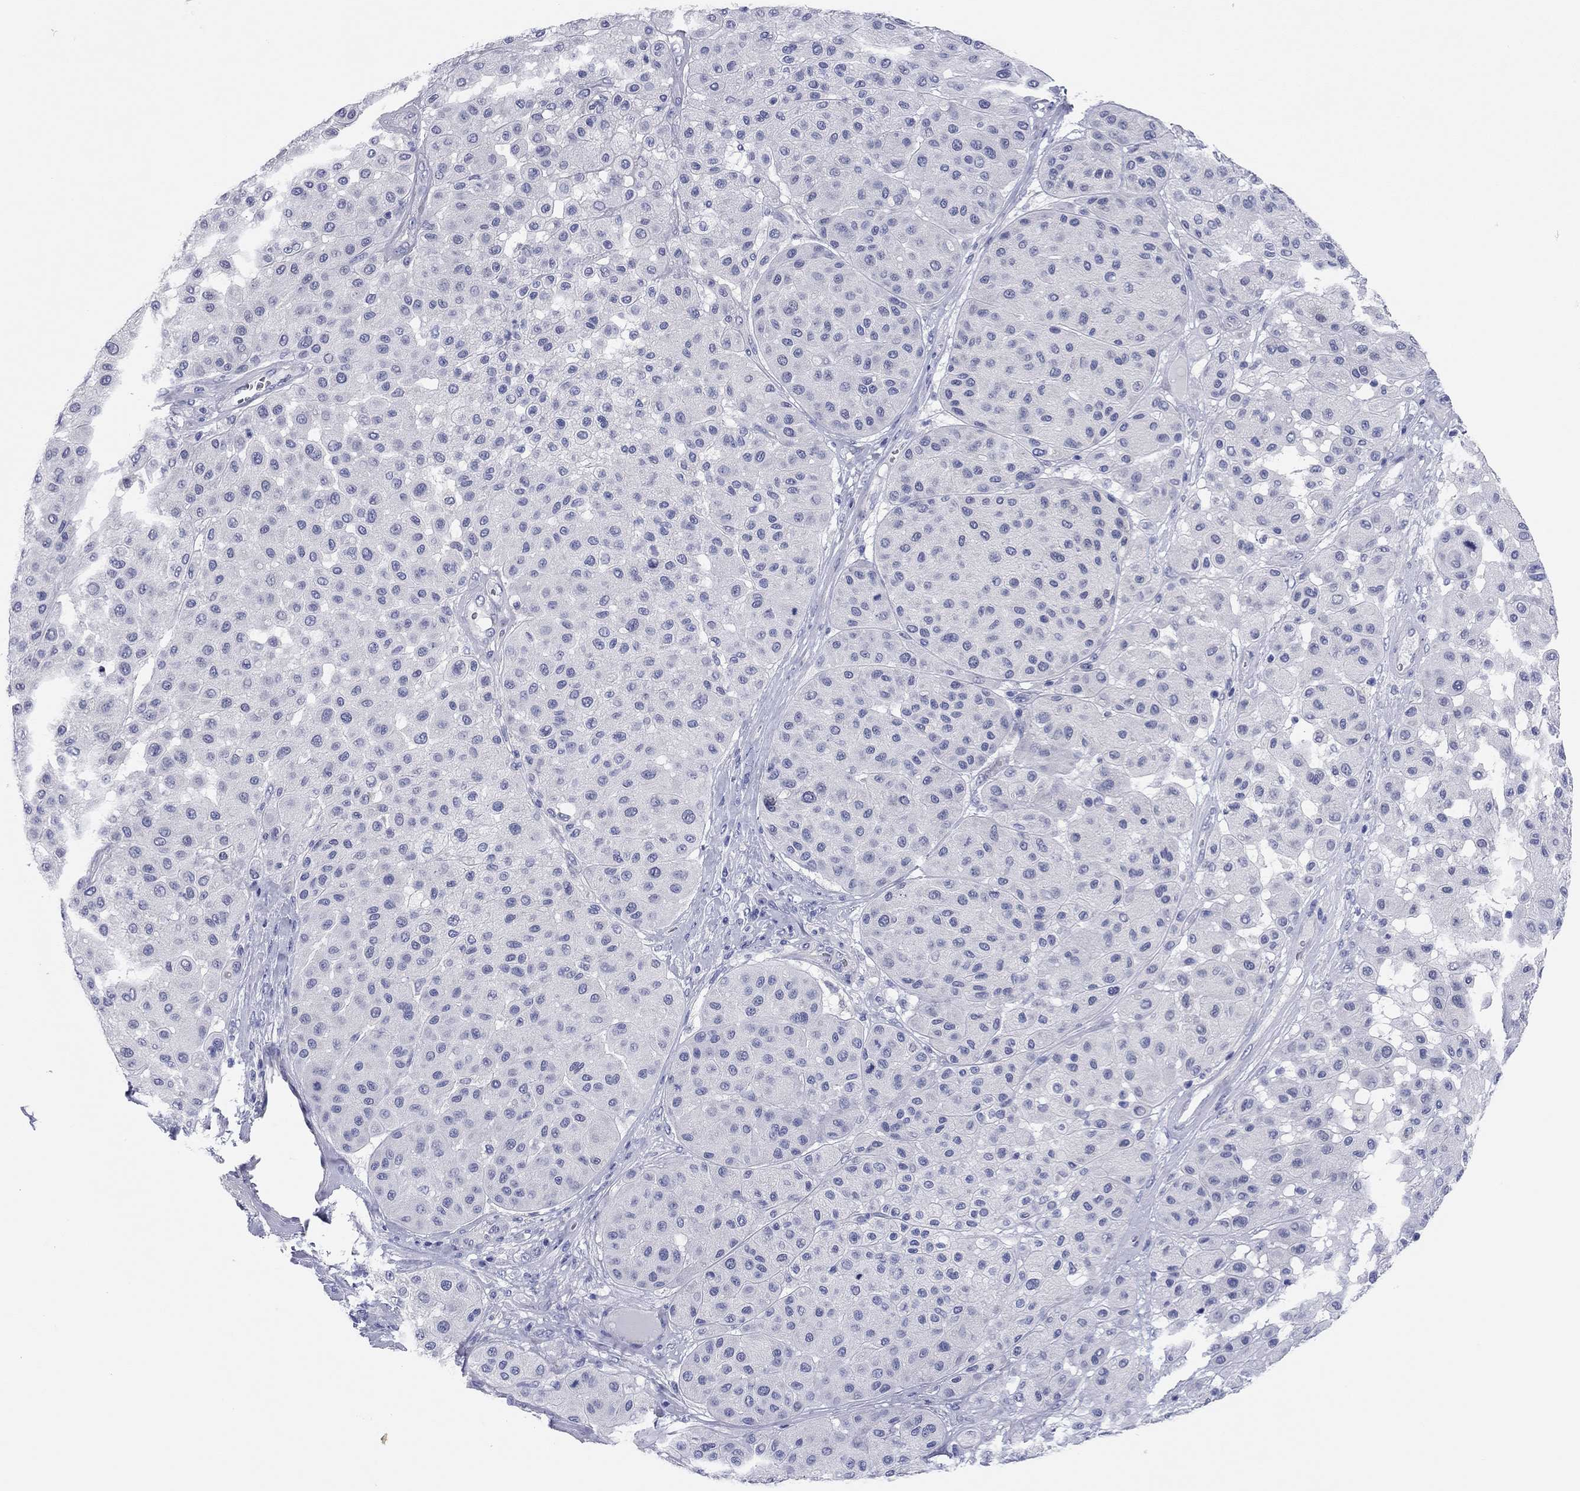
{"staining": {"intensity": "negative", "quantity": "none", "location": "none"}, "tissue": "melanoma", "cell_type": "Tumor cells", "image_type": "cancer", "snomed": [{"axis": "morphology", "description": "Malignant melanoma, Metastatic site"}, {"axis": "topography", "description": "Smooth muscle"}], "caption": "Immunohistochemistry (IHC) photomicrograph of human malignant melanoma (metastatic site) stained for a protein (brown), which displays no positivity in tumor cells. The staining is performed using DAB (3,3'-diaminobenzidine) brown chromogen with nuclei counter-stained in using hematoxylin.", "gene": "TMEM221", "patient": {"sex": "male", "age": 41}}